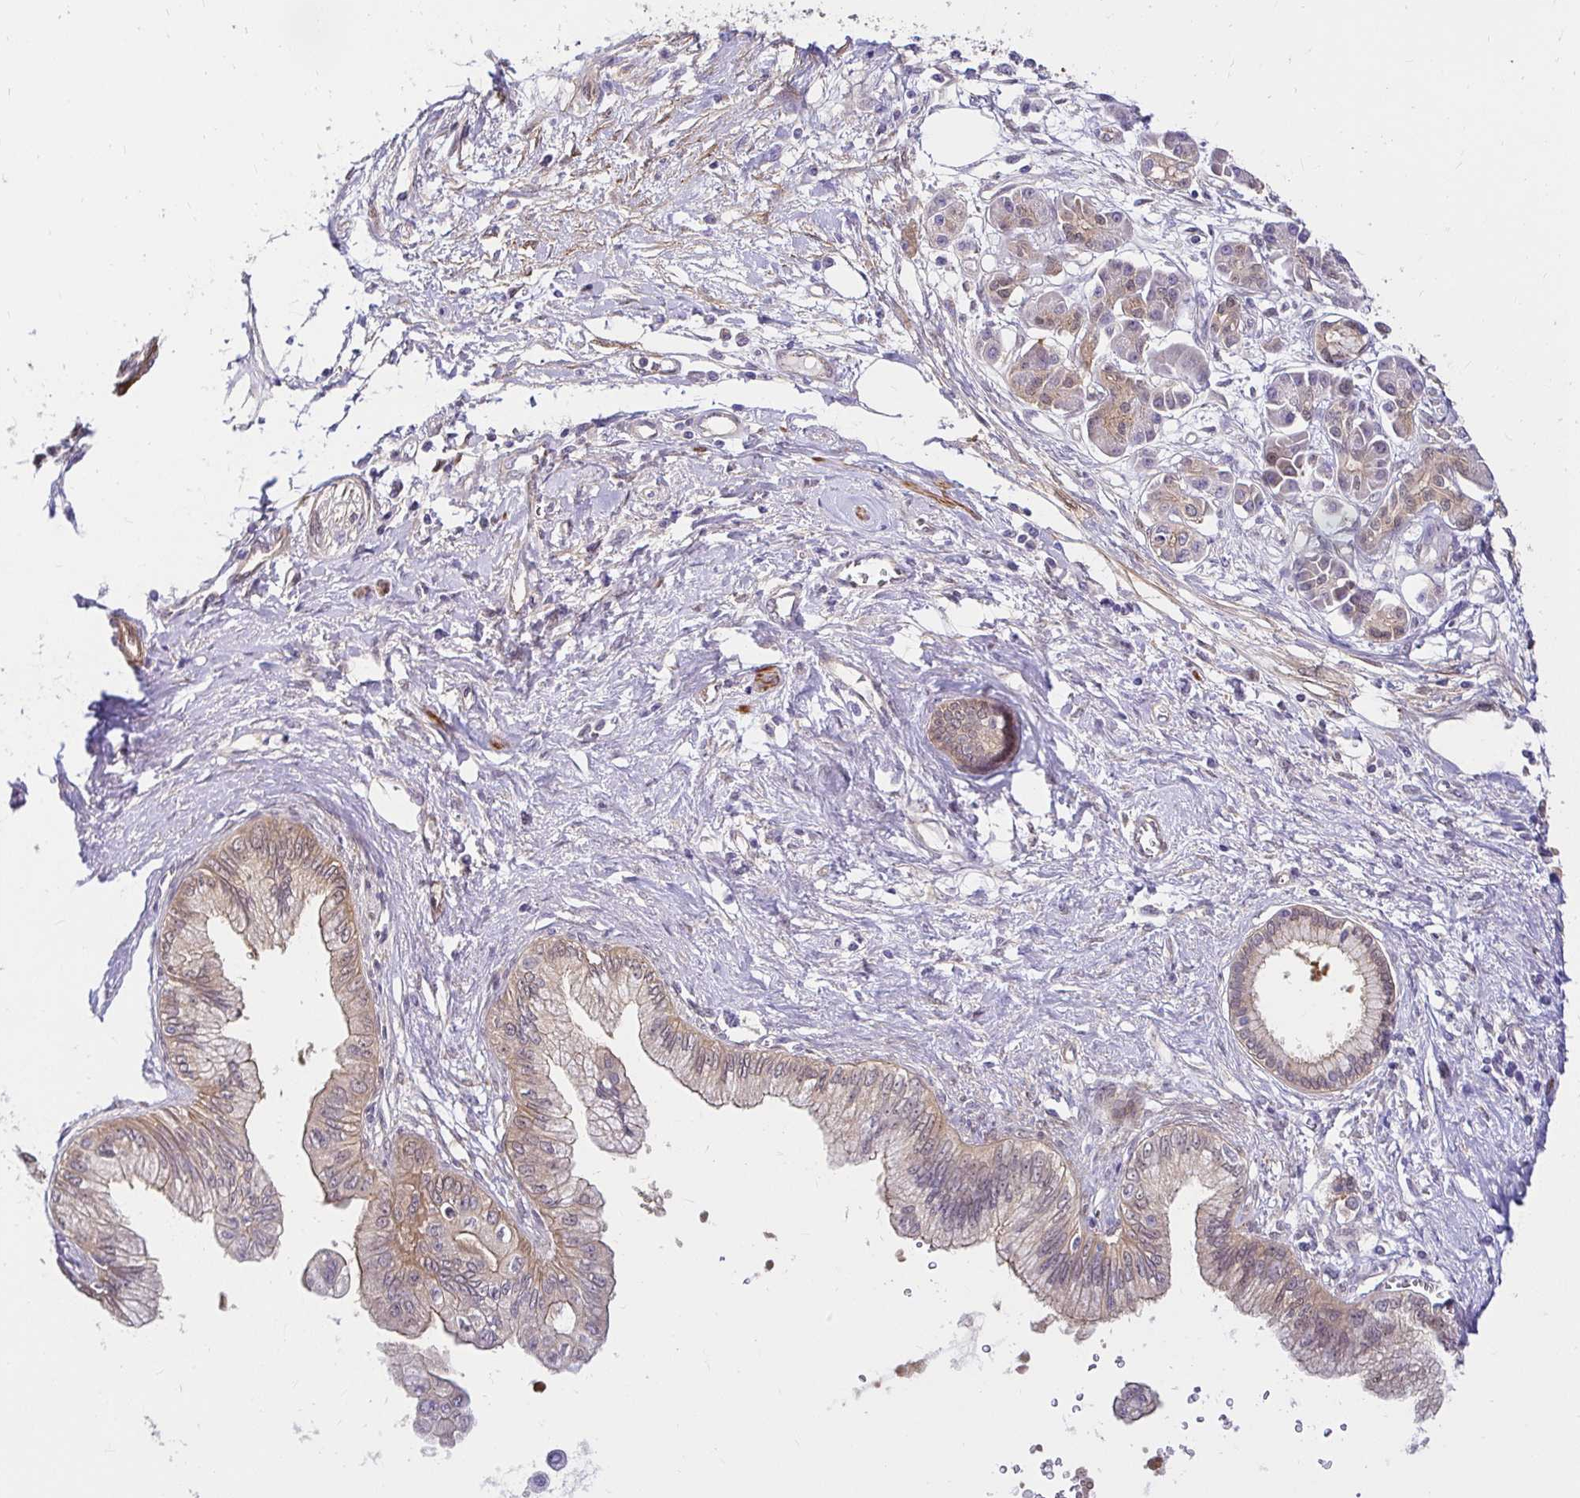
{"staining": {"intensity": "weak", "quantity": "25%-75%", "location": "cytoplasmic/membranous"}, "tissue": "pancreatic cancer", "cell_type": "Tumor cells", "image_type": "cancer", "snomed": [{"axis": "morphology", "description": "Adenocarcinoma, NOS"}, {"axis": "topography", "description": "Pancreas"}], "caption": "A brown stain highlights weak cytoplasmic/membranous staining of a protein in human pancreatic cancer (adenocarcinoma) tumor cells.", "gene": "YAP1", "patient": {"sex": "female", "age": 77}}